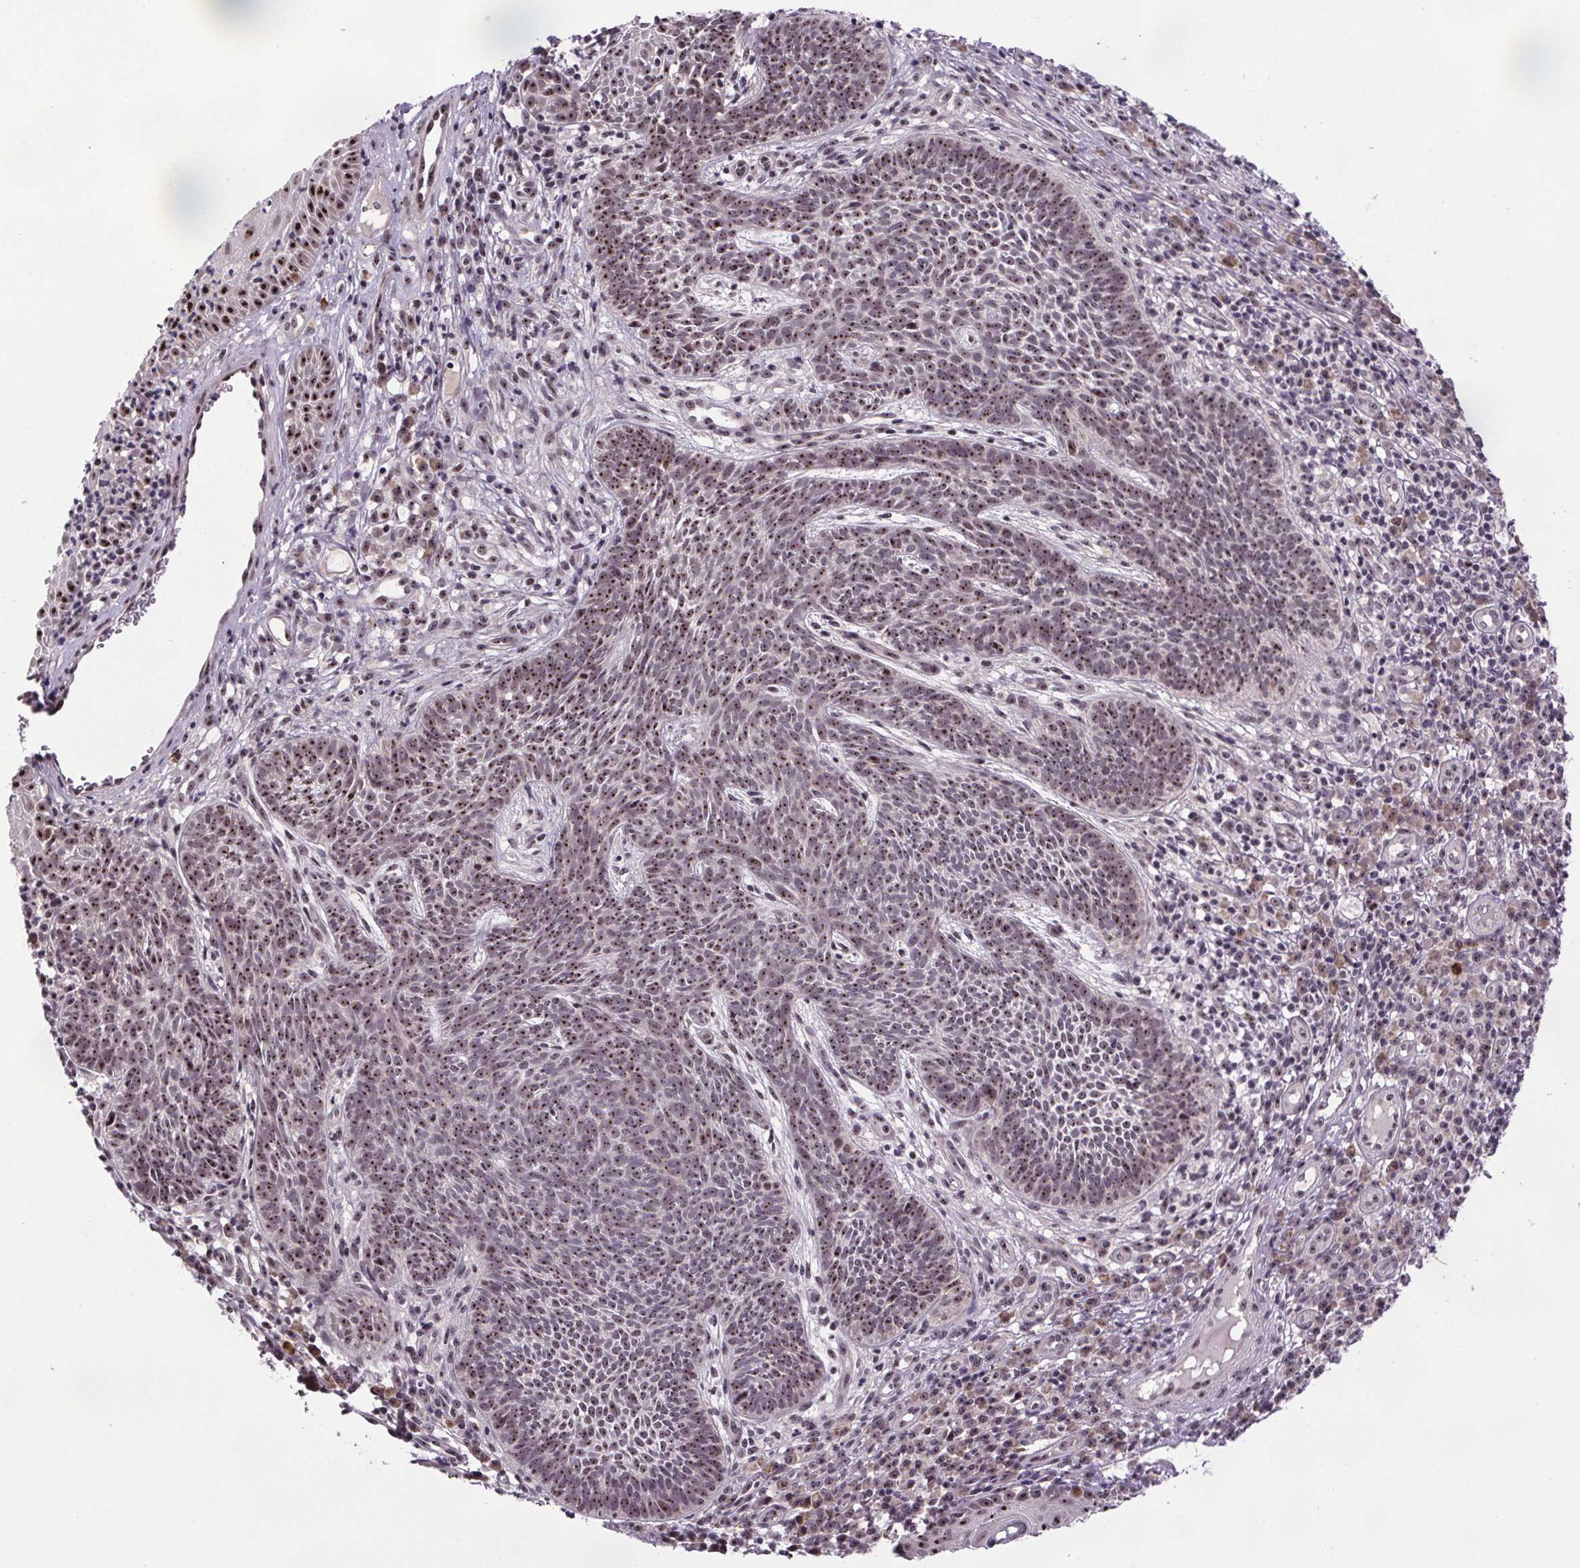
{"staining": {"intensity": "moderate", "quantity": ">75%", "location": "nuclear"}, "tissue": "skin cancer", "cell_type": "Tumor cells", "image_type": "cancer", "snomed": [{"axis": "morphology", "description": "Basal cell carcinoma"}, {"axis": "topography", "description": "Skin"}], "caption": "Immunohistochemical staining of human skin cancer demonstrates moderate nuclear protein expression in approximately >75% of tumor cells. The protein of interest is stained brown, and the nuclei are stained in blue (DAB IHC with brightfield microscopy, high magnification).", "gene": "ATMIN", "patient": {"sex": "male", "age": 59}}